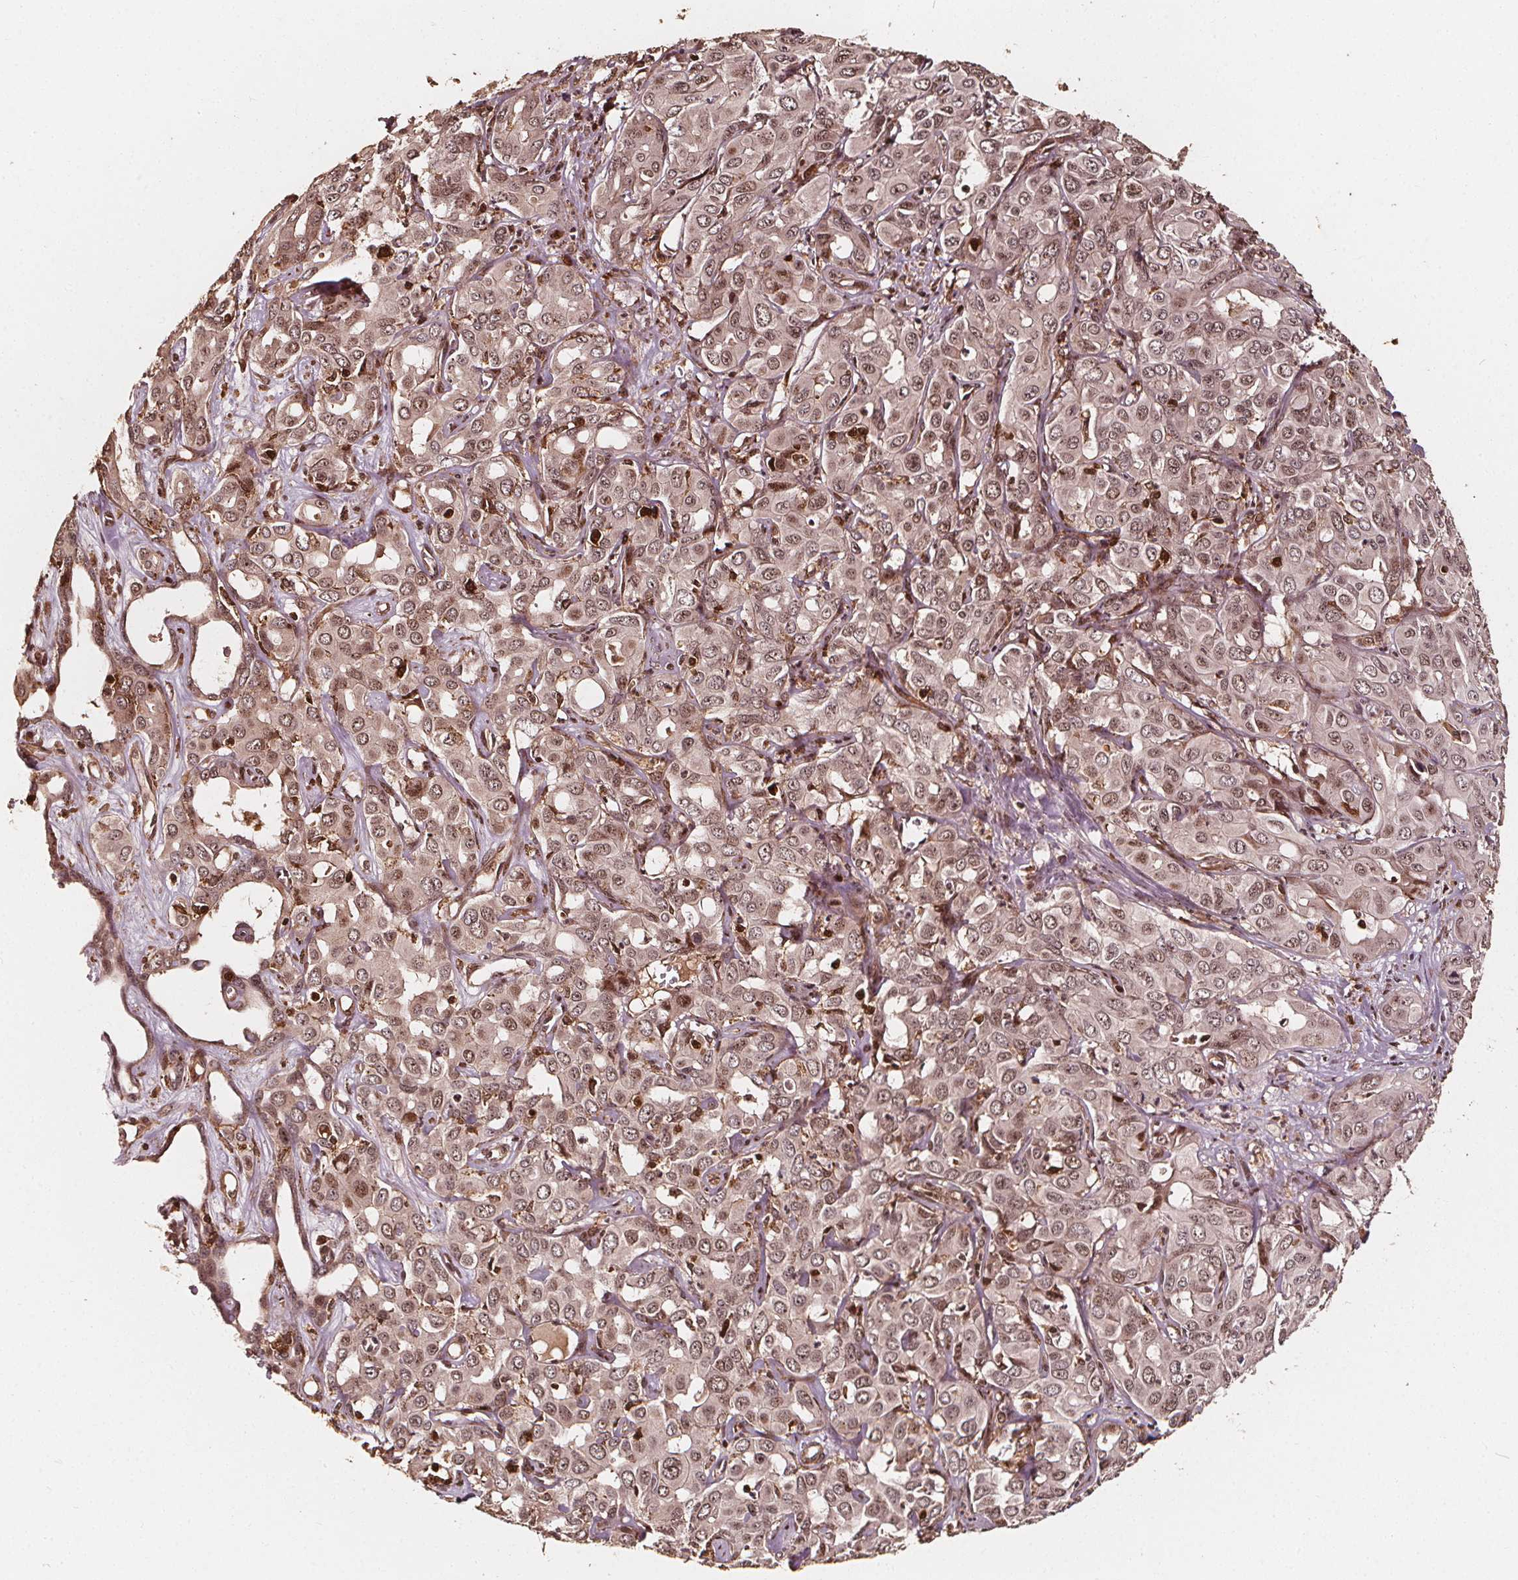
{"staining": {"intensity": "weak", "quantity": ">75%", "location": "cytoplasmic/membranous,nuclear"}, "tissue": "liver cancer", "cell_type": "Tumor cells", "image_type": "cancer", "snomed": [{"axis": "morphology", "description": "Cholangiocarcinoma"}, {"axis": "topography", "description": "Liver"}], "caption": "Immunohistochemical staining of human liver cancer (cholangiocarcinoma) reveals low levels of weak cytoplasmic/membranous and nuclear staining in approximately >75% of tumor cells.", "gene": "EXOSC9", "patient": {"sex": "female", "age": 60}}